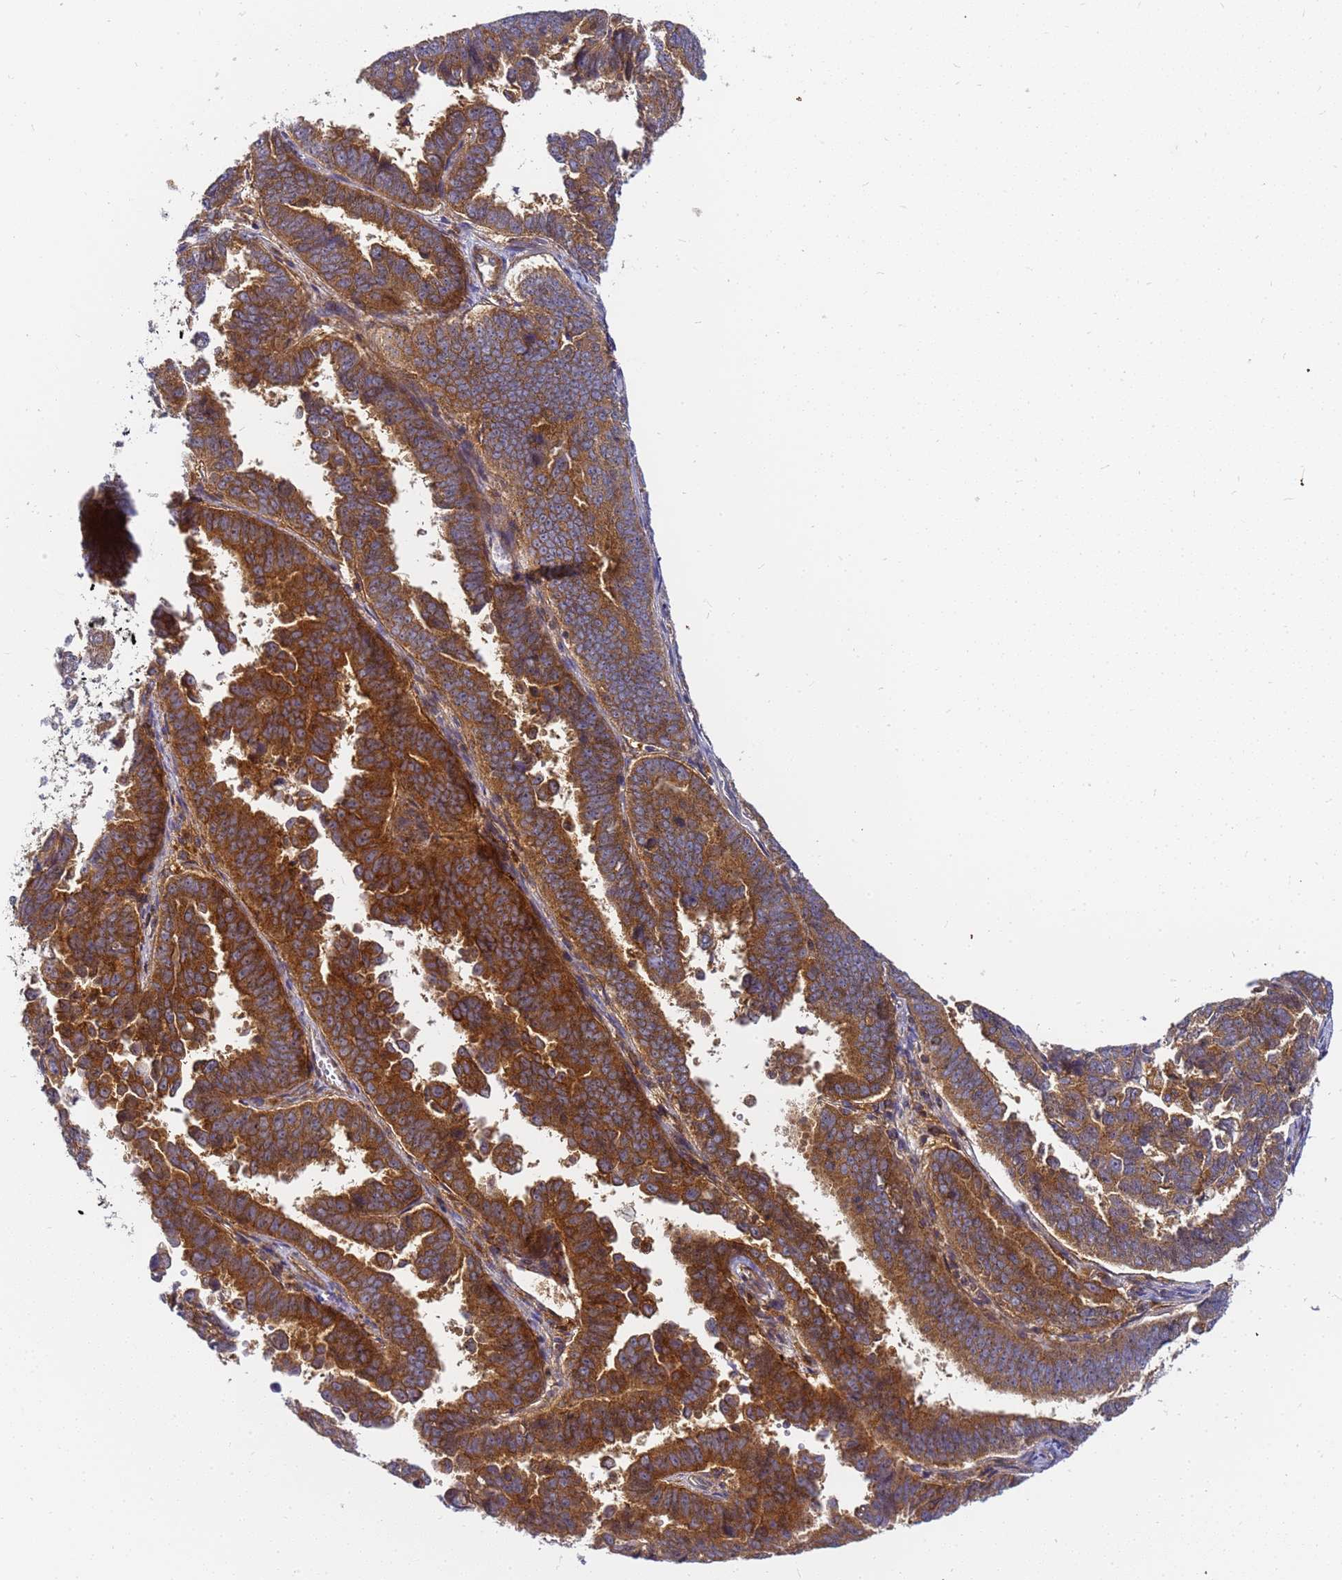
{"staining": {"intensity": "moderate", "quantity": ">75%", "location": "cytoplasmic/membranous"}, "tissue": "endometrial cancer", "cell_type": "Tumor cells", "image_type": "cancer", "snomed": [{"axis": "morphology", "description": "Adenocarcinoma, NOS"}, {"axis": "topography", "description": "Endometrium"}], "caption": "Endometrial adenocarcinoma was stained to show a protein in brown. There is medium levels of moderate cytoplasmic/membranous expression in approximately >75% of tumor cells. (Brightfield microscopy of DAB IHC at high magnification).", "gene": "CHM", "patient": {"sex": "female", "age": 75}}